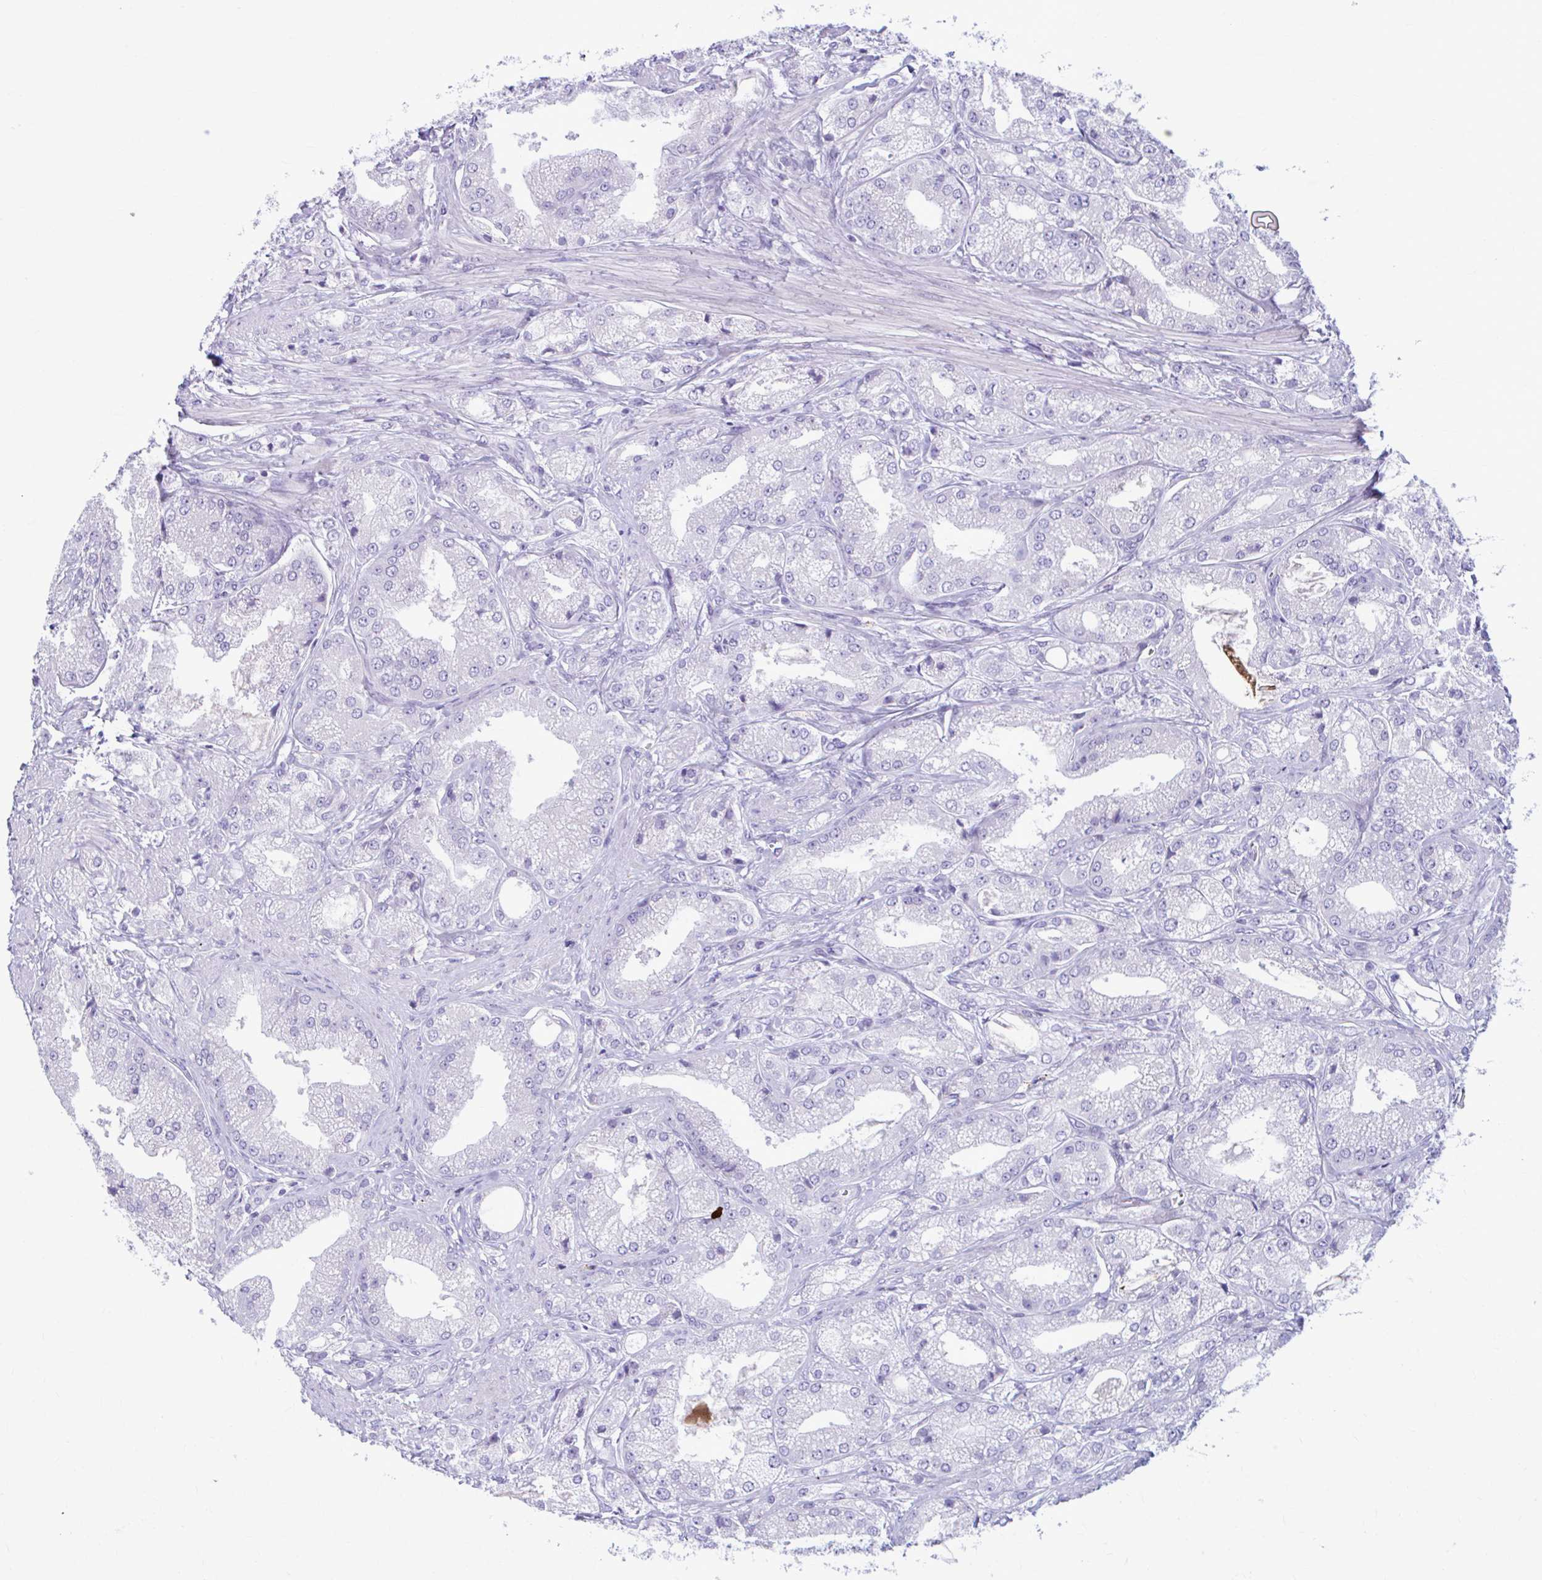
{"staining": {"intensity": "negative", "quantity": "none", "location": "none"}, "tissue": "prostate cancer", "cell_type": "Tumor cells", "image_type": "cancer", "snomed": [{"axis": "morphology", "description": "Adenocarcinoma, High grade"}, {"axis": "topography", "description": "Prostate"}], "caption": "Immunohistochemistry micrograph of neoplastic tissue: prostate high-grade adenocarcinoma stained with DAB (3,3'-diaminobenzidine) reveals no significant protein staining in tumor cells. The staining was performed using DAB (3,3'-diaminobenzidine) to visualize the protein expression in brown, while the nuclei were stained in blue with hematoxylin (Magnification: 20x).", "gene": "C12orf71", "patient": {"sex": "male", "age": 61}}